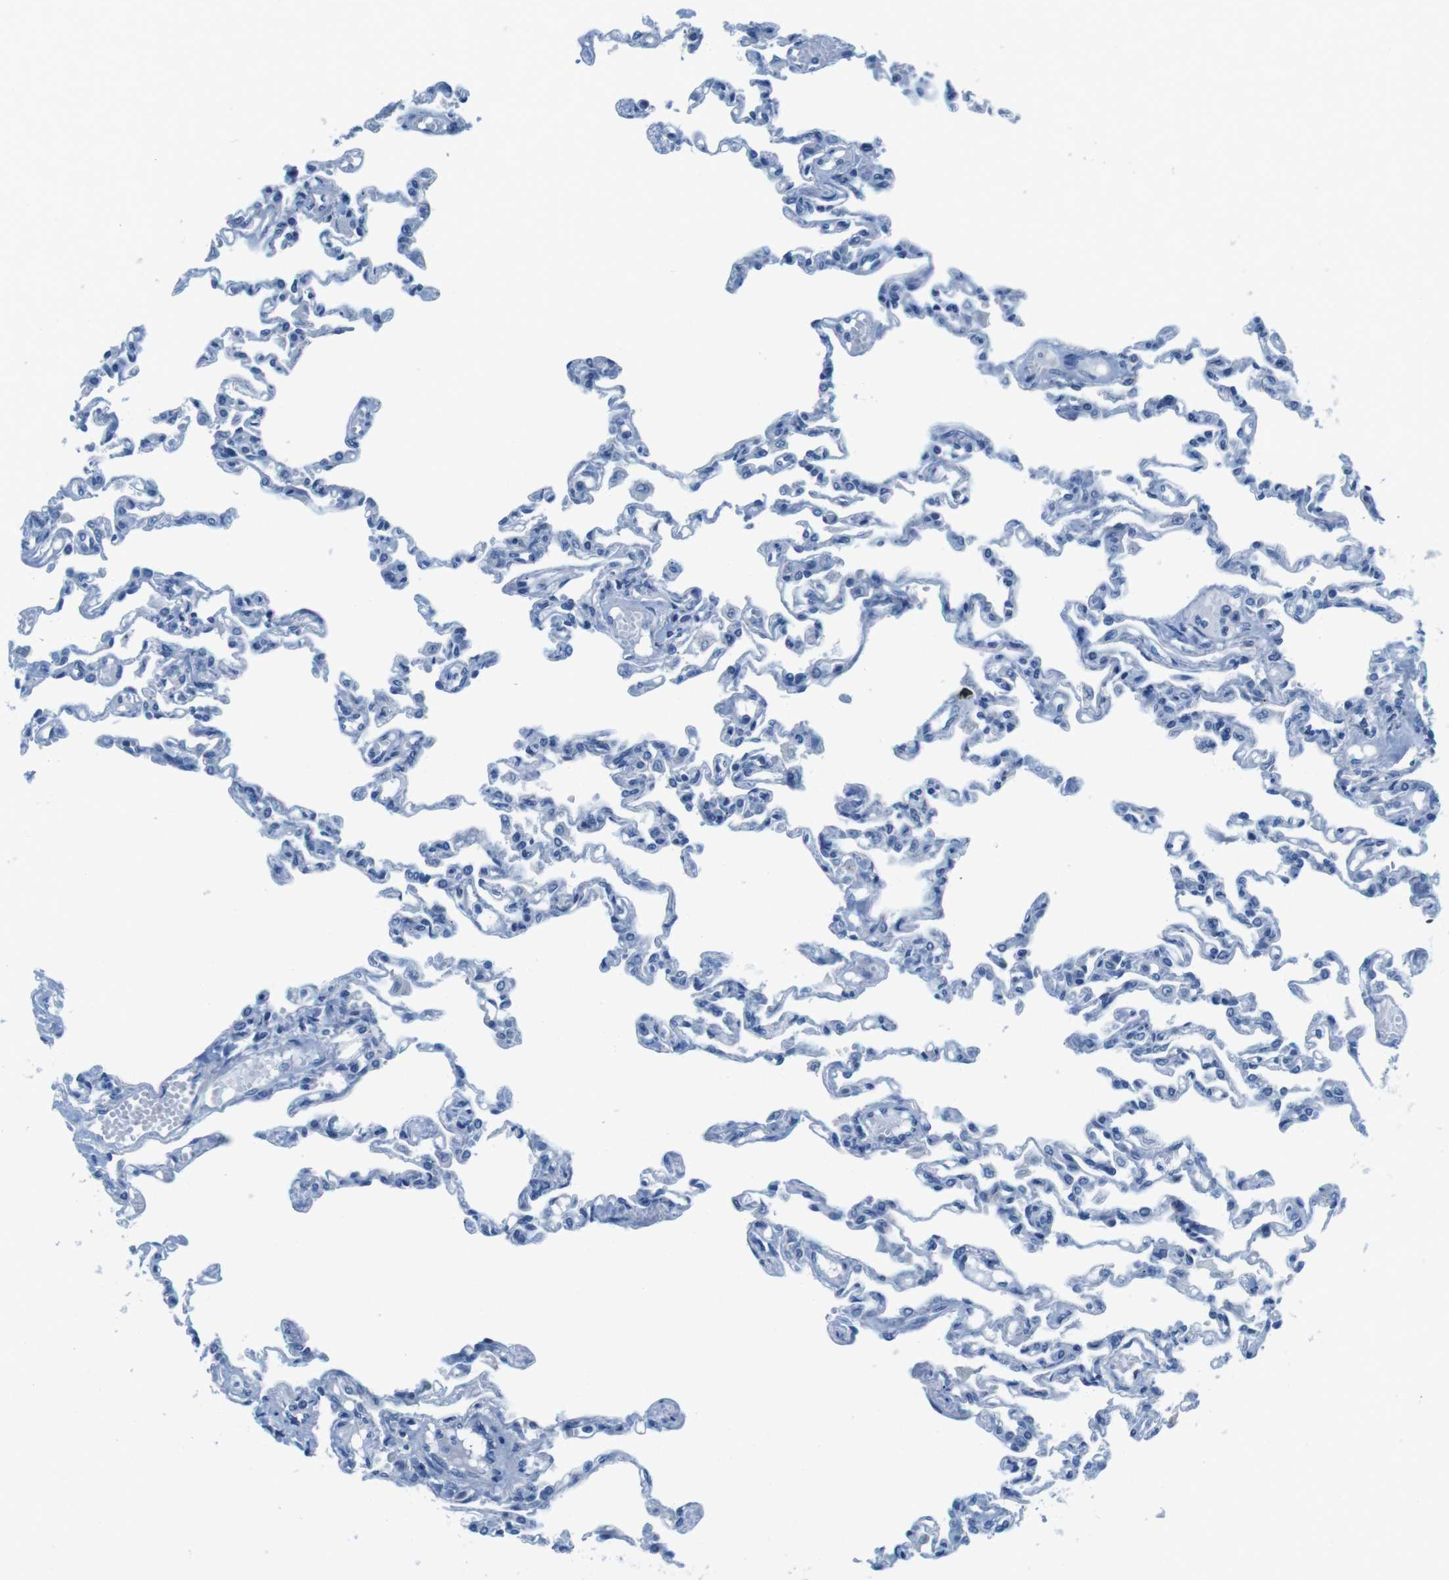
{"staining": {"intensity": "negative", "quantity": "none", "location": "none"}, "tissue": "lung", "cell_type": "Alveolar cells", "image_type": "normal", "snomed": [{"axis": "morphology", "description": "Normal tissue, NOS"}, {"axis": "topography", "description": "Lung"}], "caption": "Alveolar cells show no significant protein positivity in benign lung. (Brightfield microscopy of DAB (3,3'-diaminobenzidine) immunohistochemistry at high magnification).", "gene": "SLC35A3", "patient": {"sex": "male", "age": 21}}